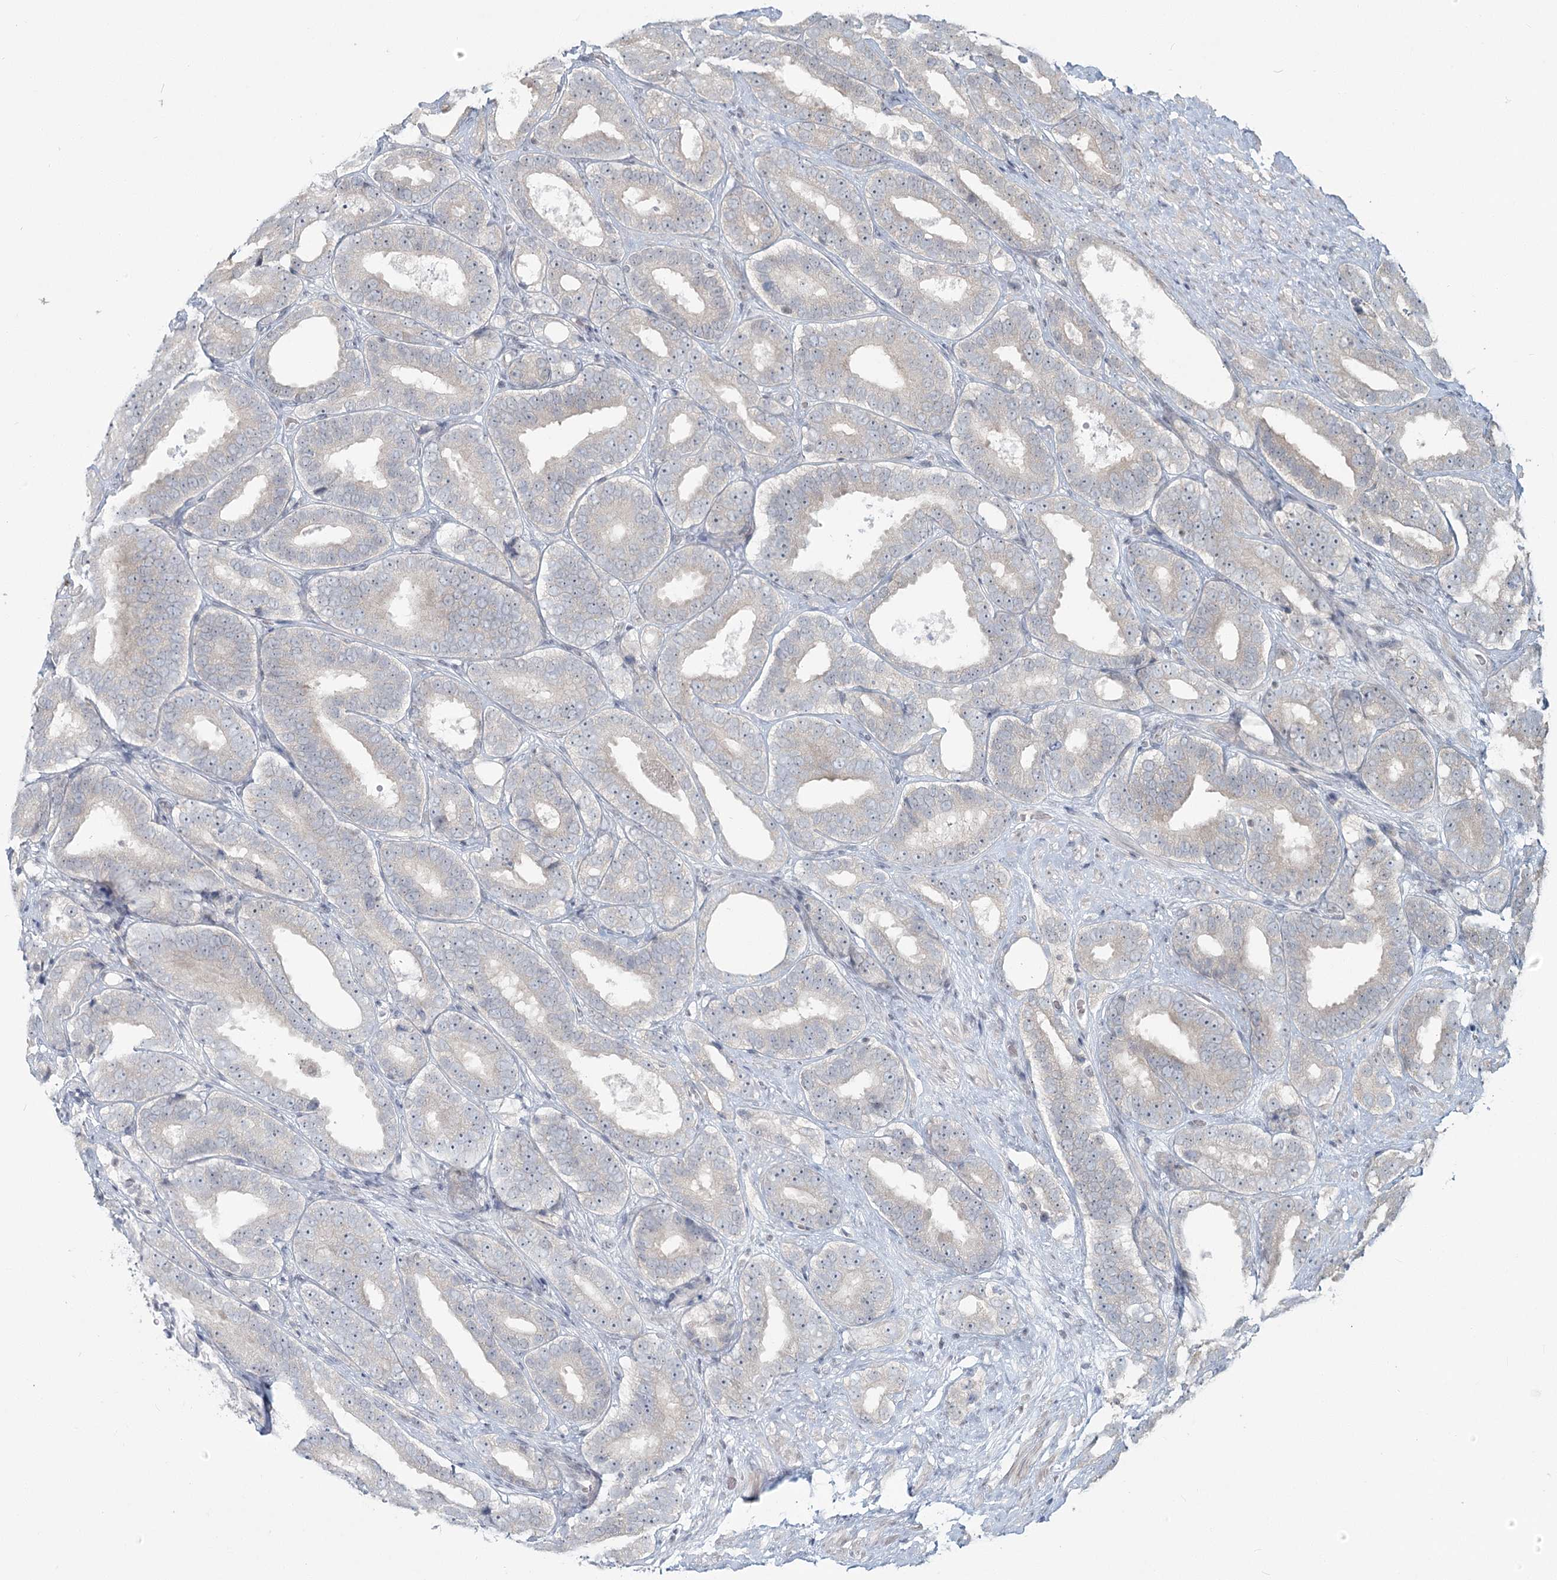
{"staining": {"intensity": "negative", "quantity": "none", "location": "none"}, "tissue": "prostate cancer", "cell_type": "Tumor cells", "image_type": "cancer", "snomed": [{"axis": "morphology", "description": "Adenocarcinoma, High grade"}, {"axis": "topography", "description": "Prostate"}], "caption": "This is a micrograph of immunohistochemistry staining of adenocarcinoma (high-grade) (prostate), which shows no expression in tumor cells.", "gene": "R3HCC1L", "patient": {"sex": "male", "age": 56}}